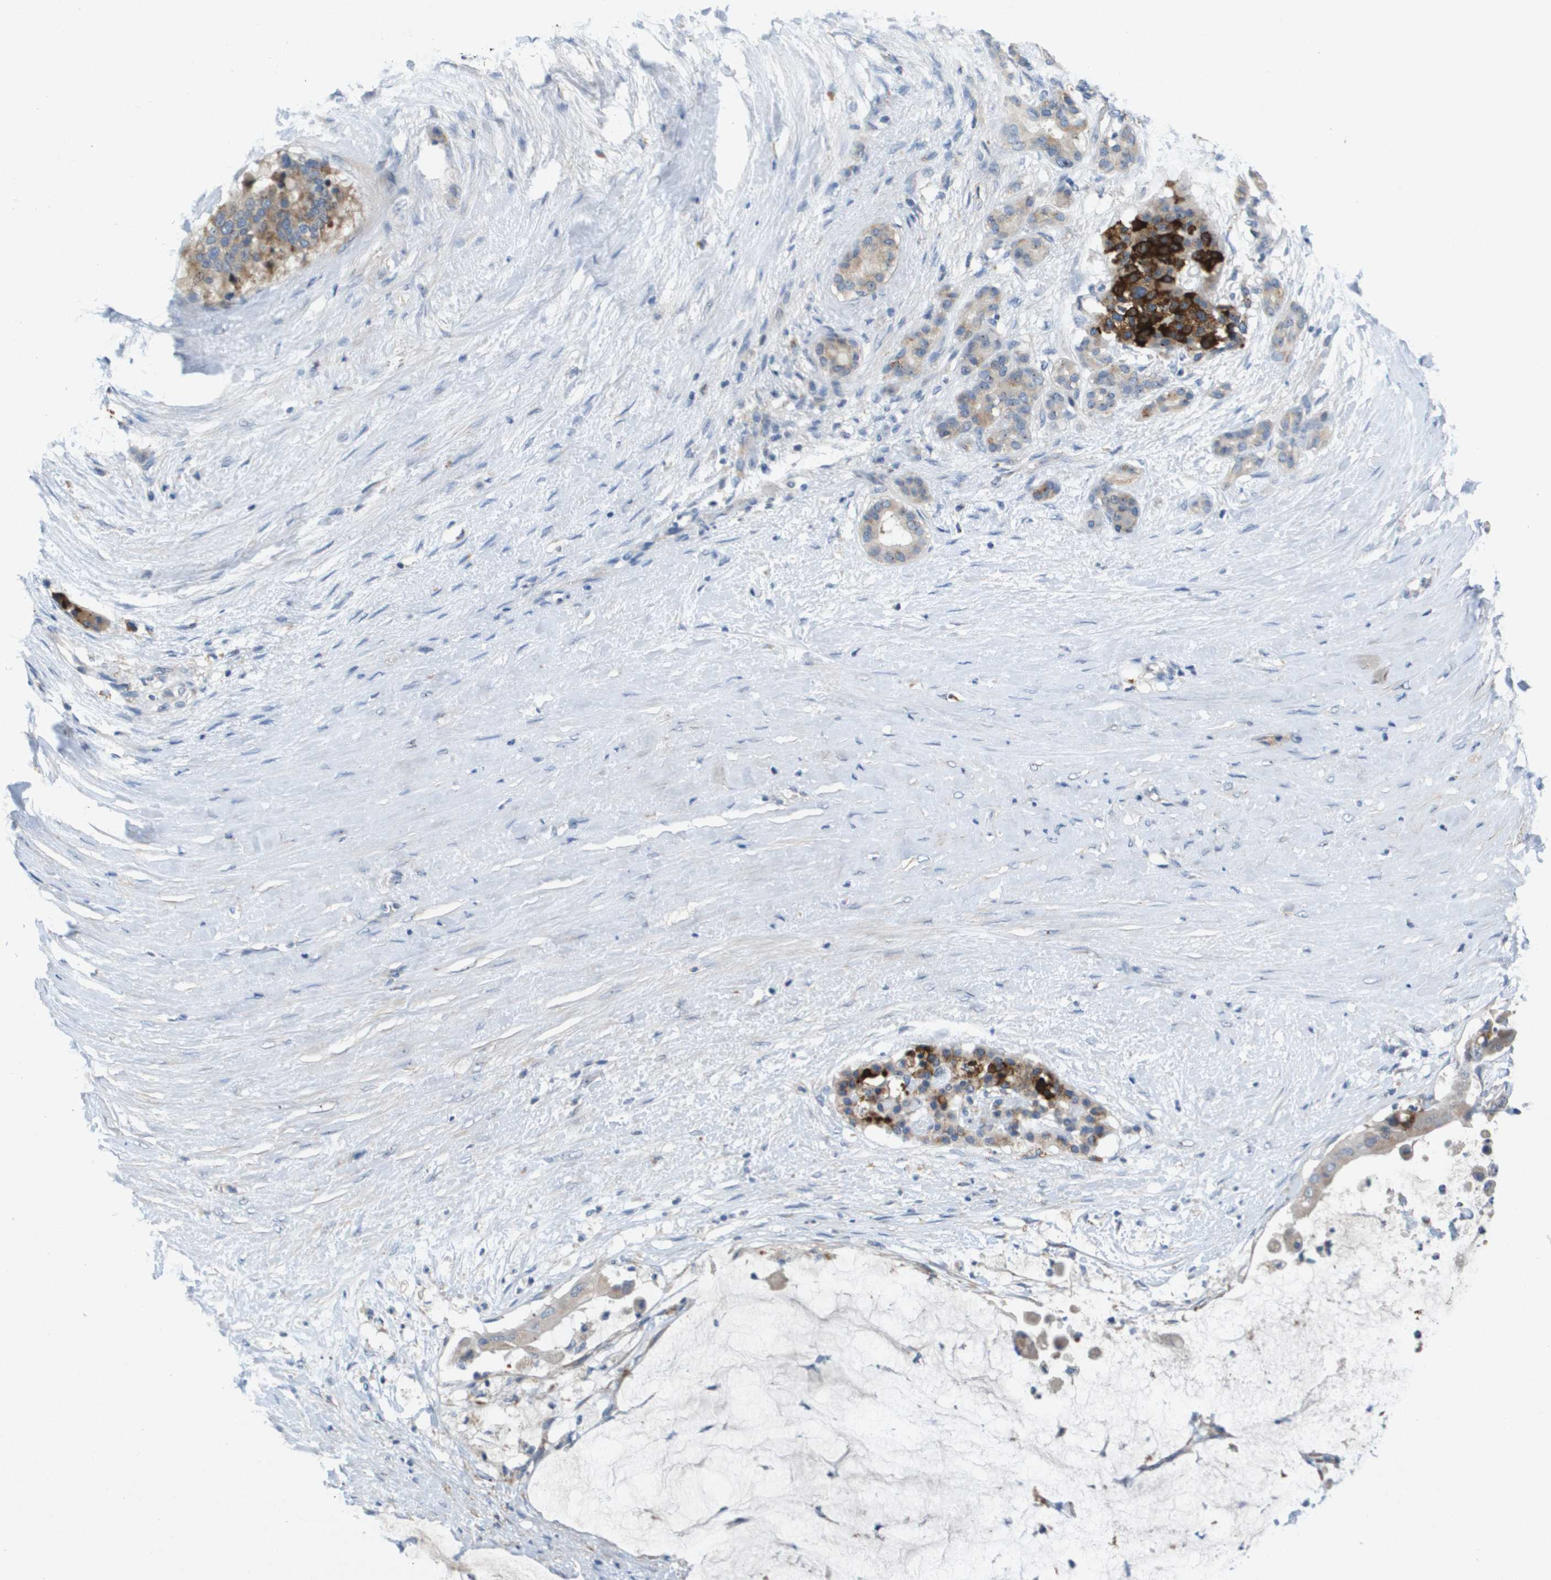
{"staining": {"intensity": "moderate", "quantity": "<25%", "location": "cytoplasmic/membranous"}, "tissue": "pancreatic cancer", "cell_type": "Tumor cells", "image_type": "cancer", "snomed": [{"axis": "morphology", "description": "Adenocarcinoma, NOS"}, {"axis": "topography", "description": "Pancreas"}], "caption": "Protein expression analysis of human pancreatic adenocarcinoma reveals moderate cytoplasmic/membranous expression in about <25% of tumor cells.", "gene": "B3GNT5", "patient": {"sex": "male", "age": 41}}